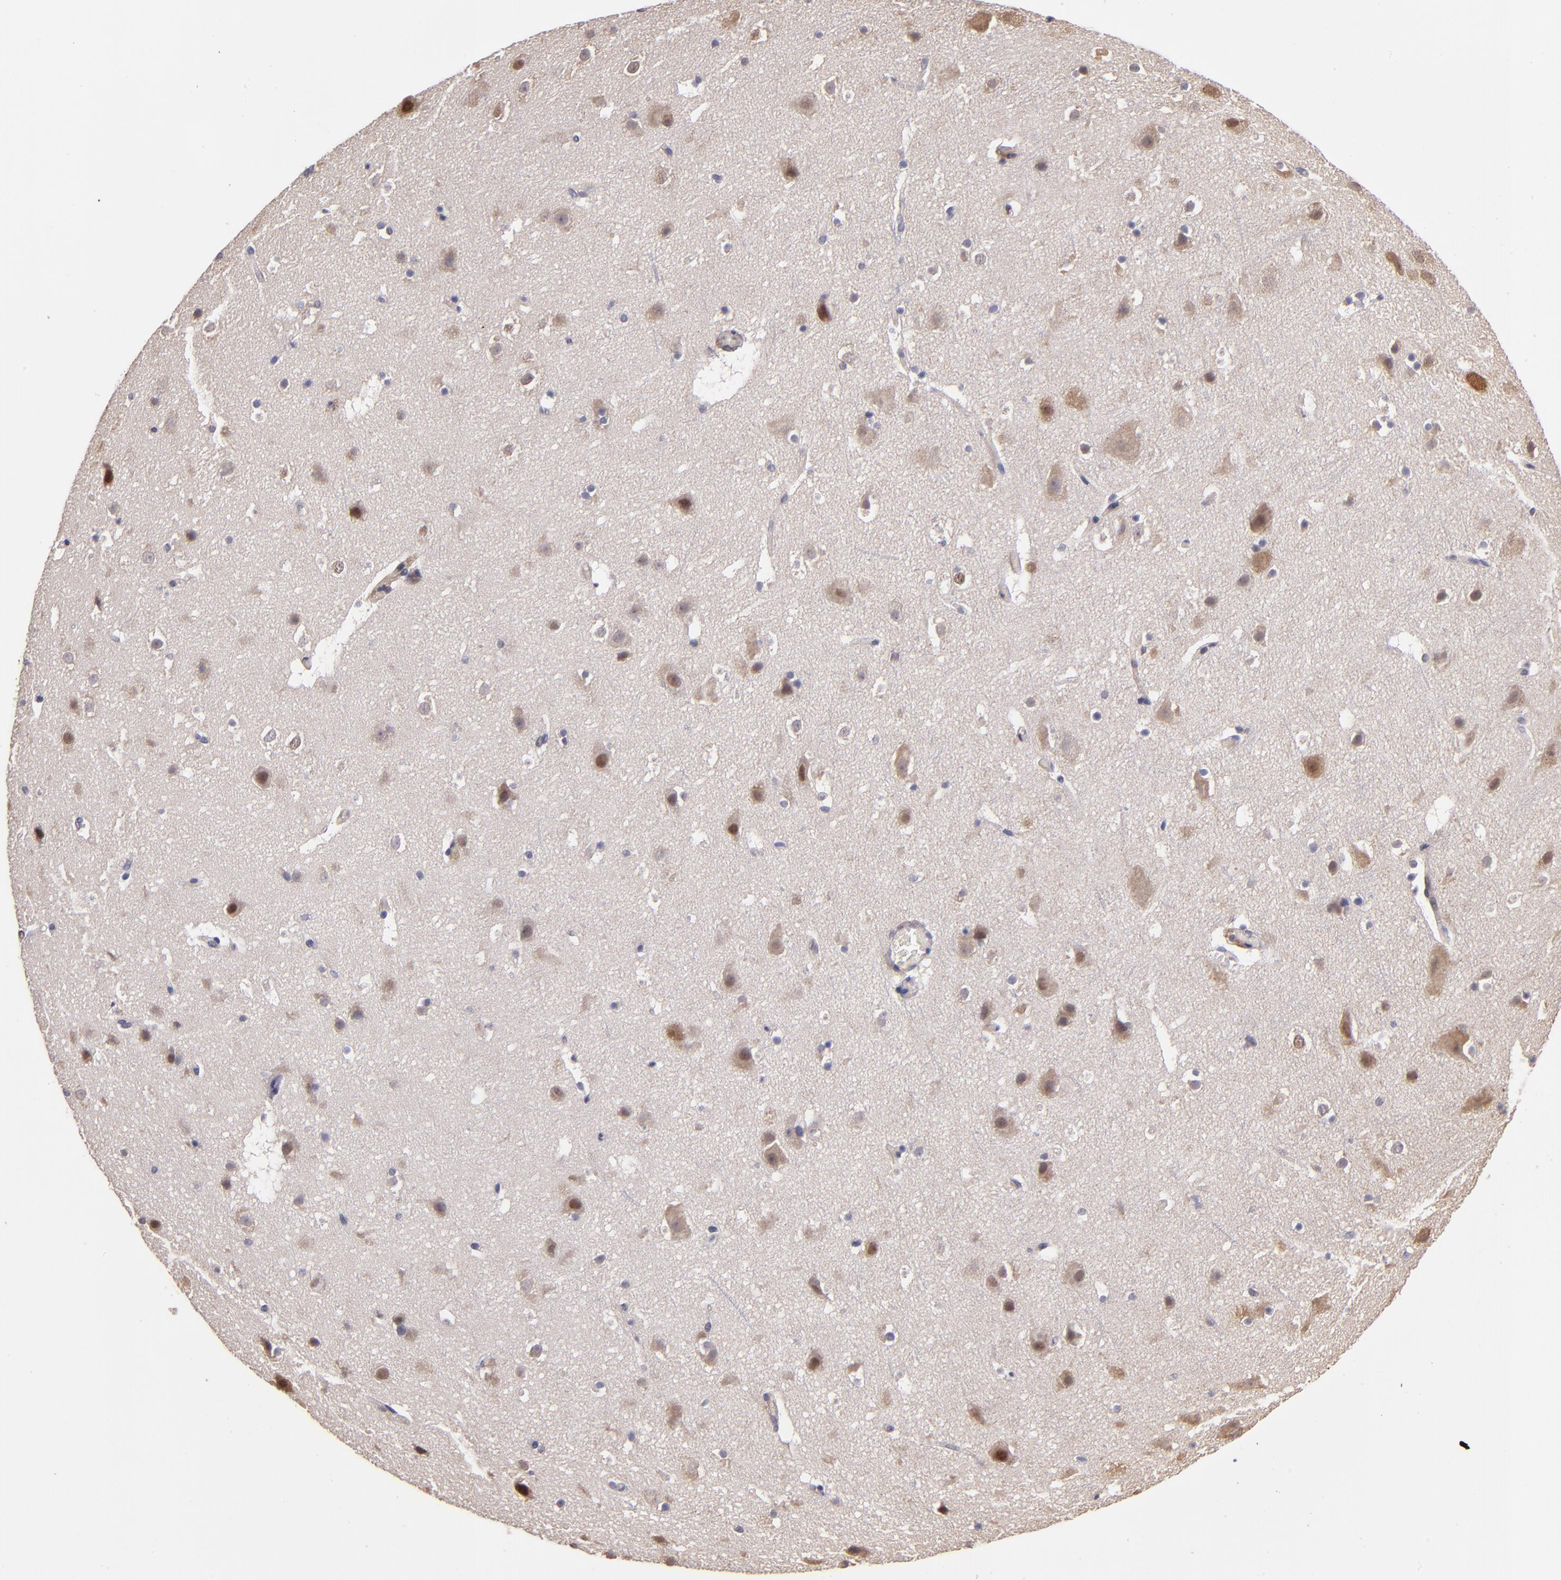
{"staining": {"intensity": "negative", "quantity": "none", "location": "none"}, "tissue": "cerebral cortex", "cell_type": "Endothelial cells", "image_type": "normal", "snomed": [{"axis": "morphology", "description": "Normal tissue, NOS"}, {"axis": "topography", "description": "Cerebral cortex"}], "caption": "IHC micrograph of unremarkable cerebral cortex: cerebral cortex stained with DAB (3,3'-diaminobenzidine) shows no significant protein staining in endothelial cells.", "gene": "ABHD12B", "patient": {"sex": "male", "age": 45}}